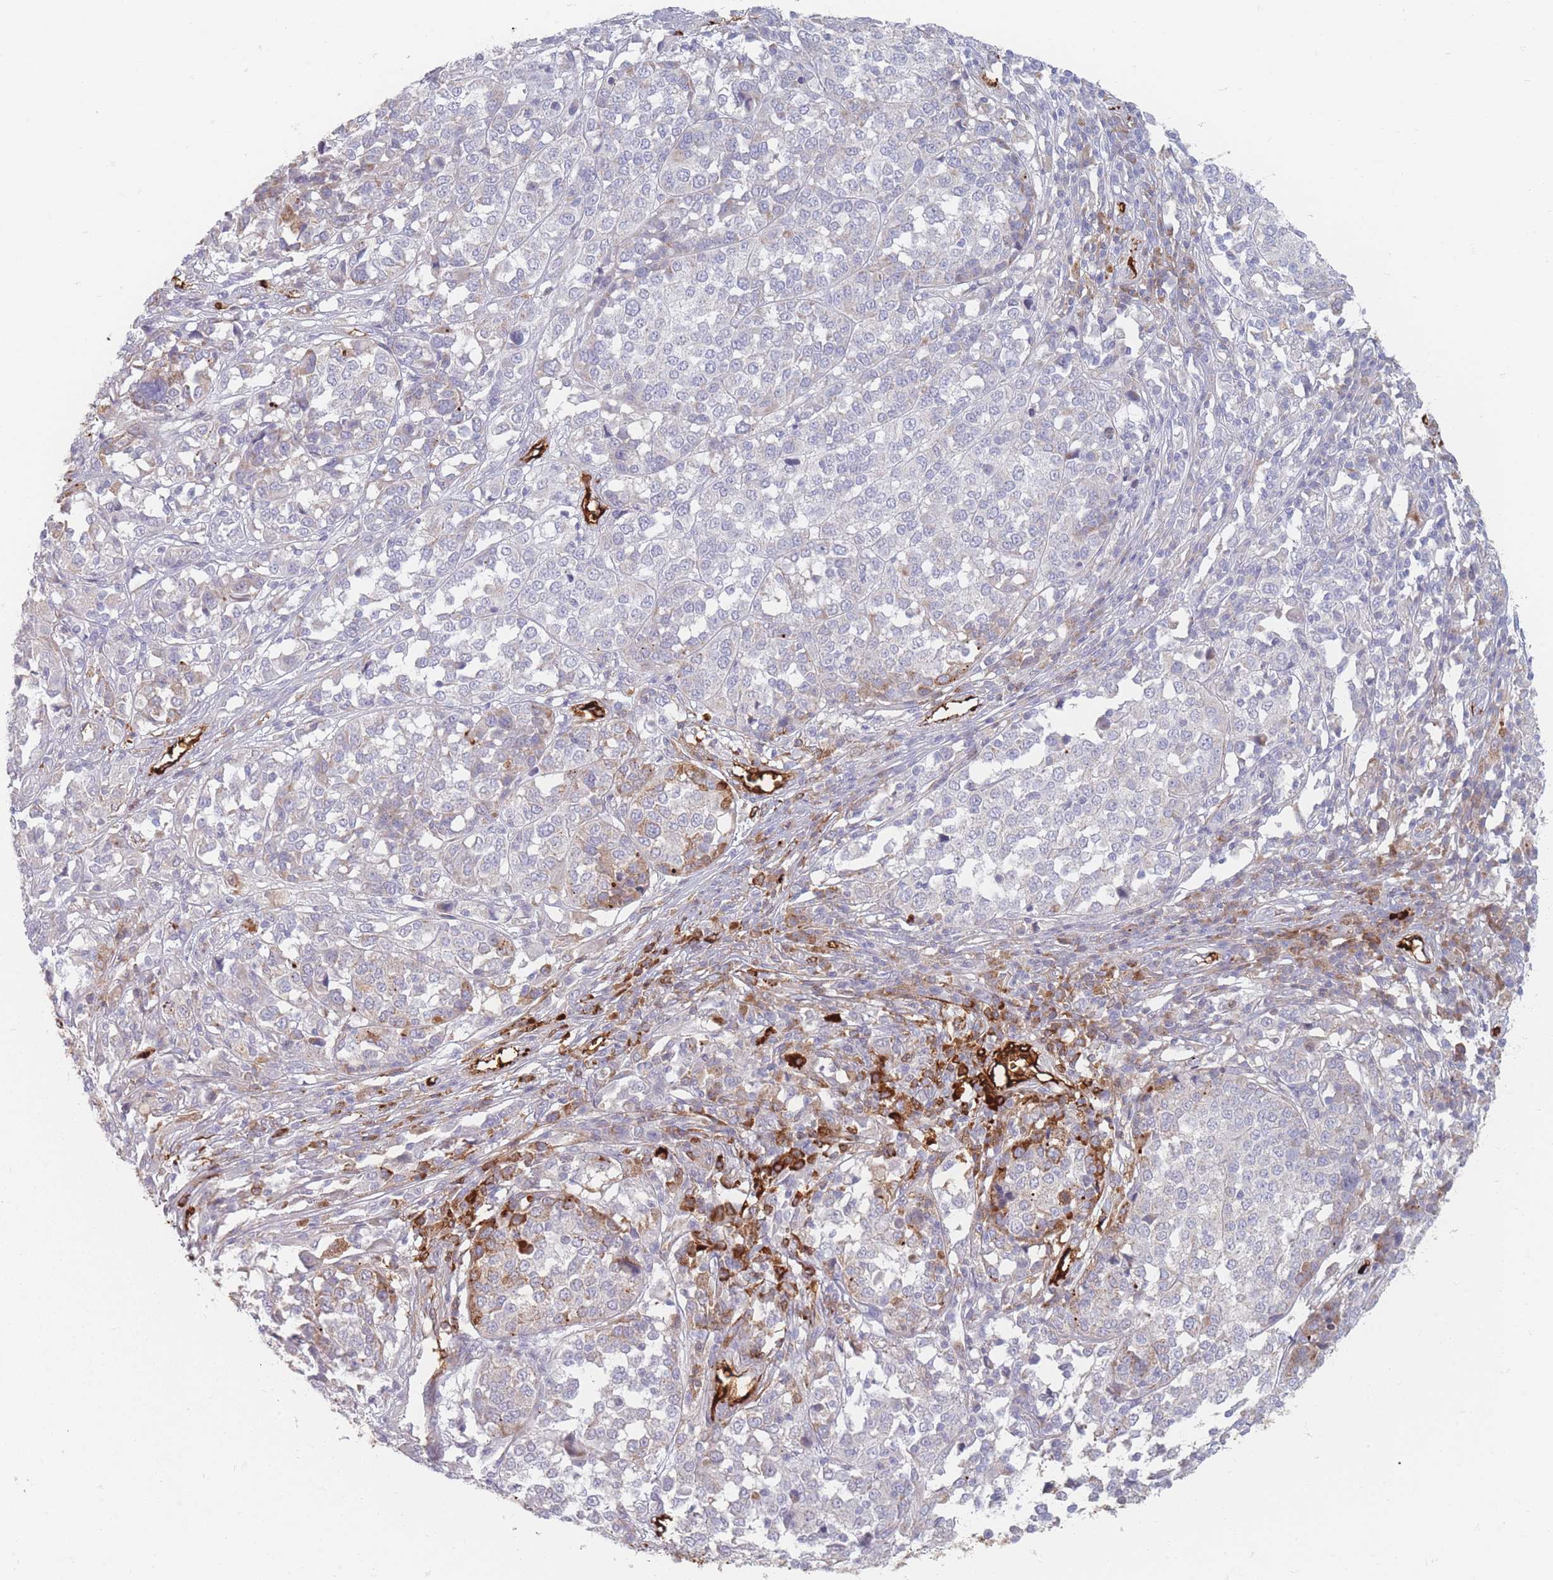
{"staining": {"intensity": "negative", "quantity": "none", "location": "none"}, "tissue": "melanoma", "cell_type": "Tumor cells", "image_type": "cancer", "snomed": [{"axis": "morphology", "description": "Malignant melanoma, Metastatic site"}, {"axis": "topography", "description": "Lymph node"}], "caption": "Histopathology image shows no protein expression in tumor cells of malignant melanoma (metastatic site) tissue.", "gene": "SLC2A6", "patient": {"sex": "male", "age": 44}}